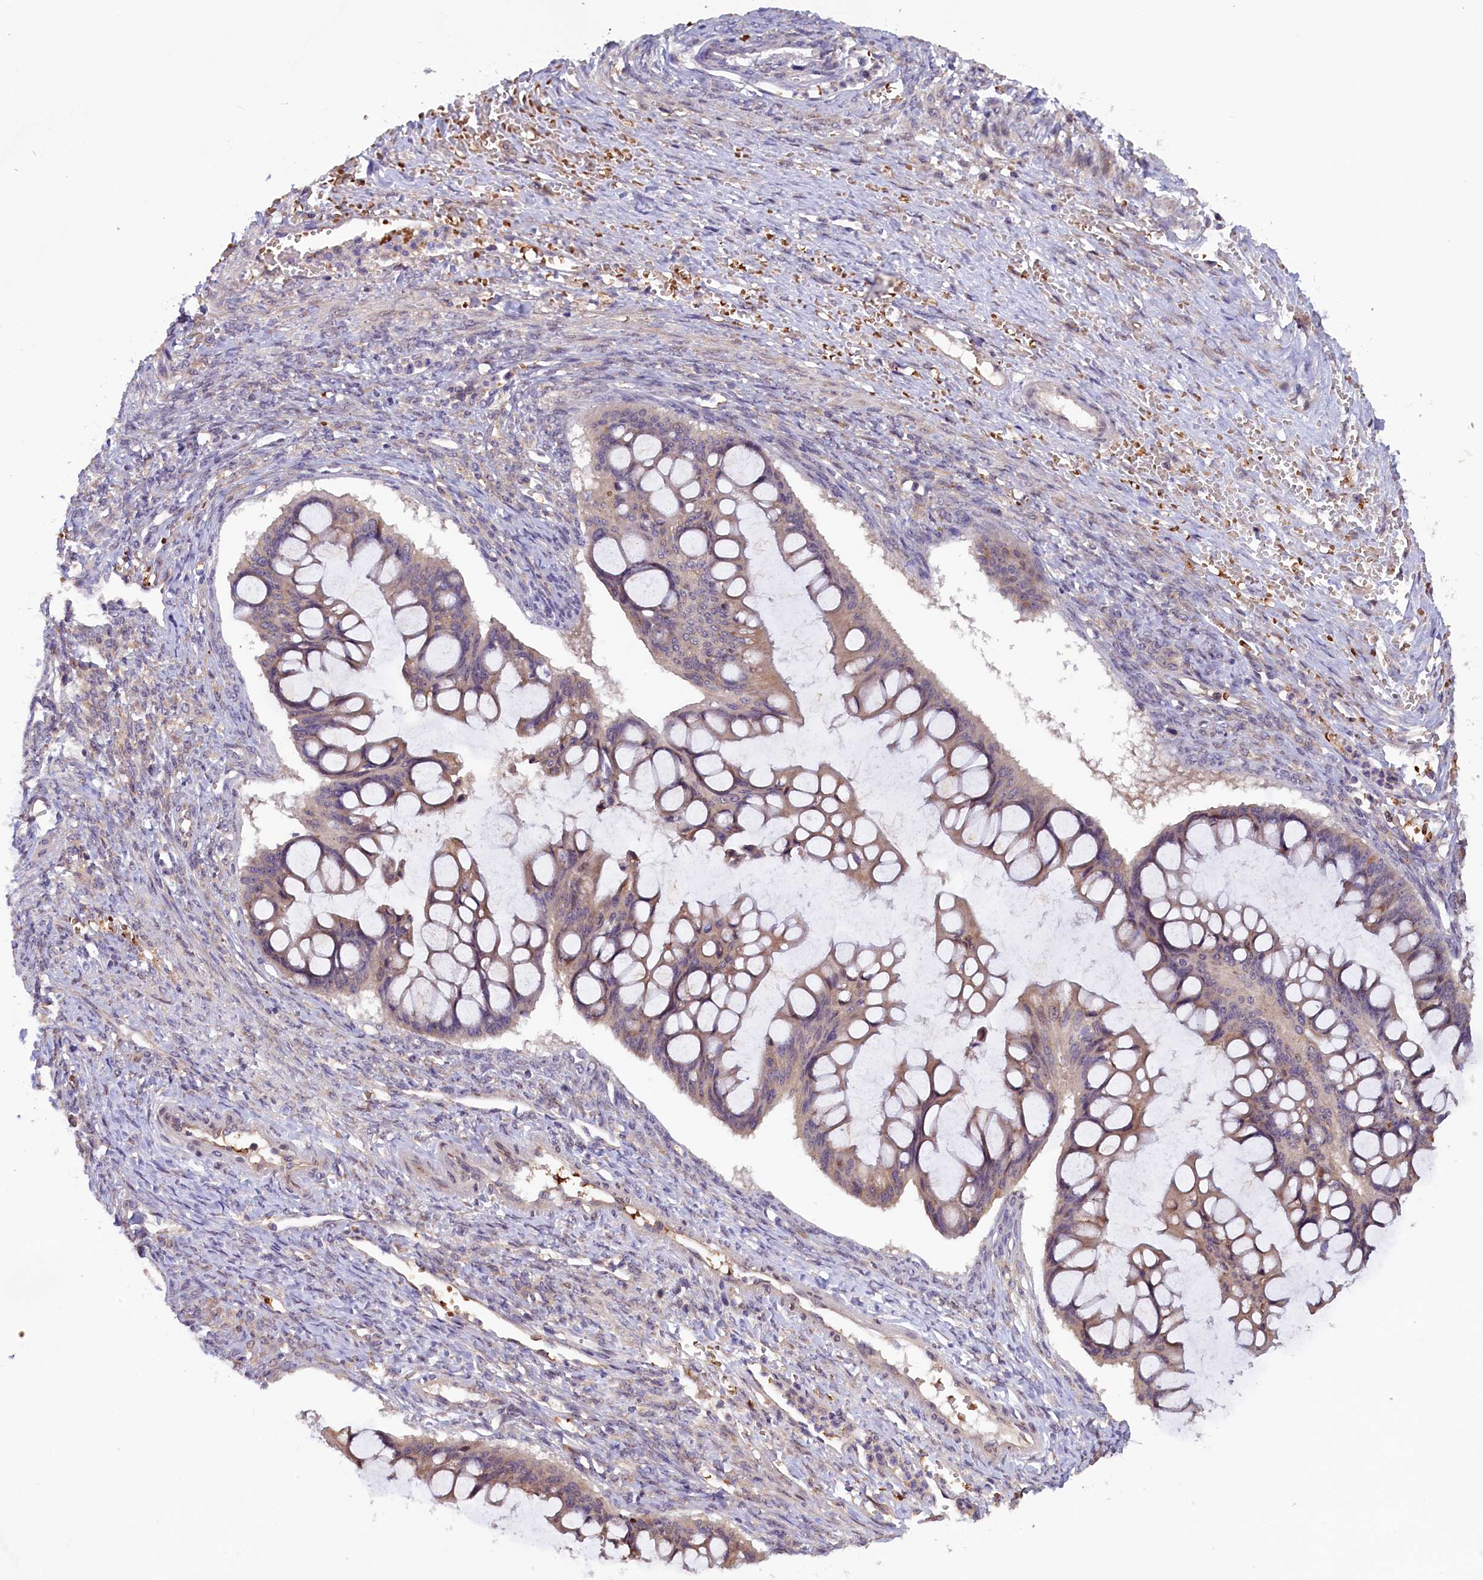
{"staining": {"intensity": "weak", "quantity": ">75%", "location": "cytoplasmic/membranous"}, "tissue": "ovarian cancer", "cell_type": "Tumor cells", "image_type": "cancer", "snomed": [{"axis": "morphology", "description": "Cystadenocarcinoma, mucinous, NOS"}, {"axis": "topography", "description": "Ovary"}], "caption": "Protein analysis of ovarian cancer (mucinous cystadenocarcinoma) tissue exhibits weak cytoplasmic/membranous expression in about >75% of tumor cells.", "gene": "CCDC9B", "patient": {"sex": "female", "age": 73}}